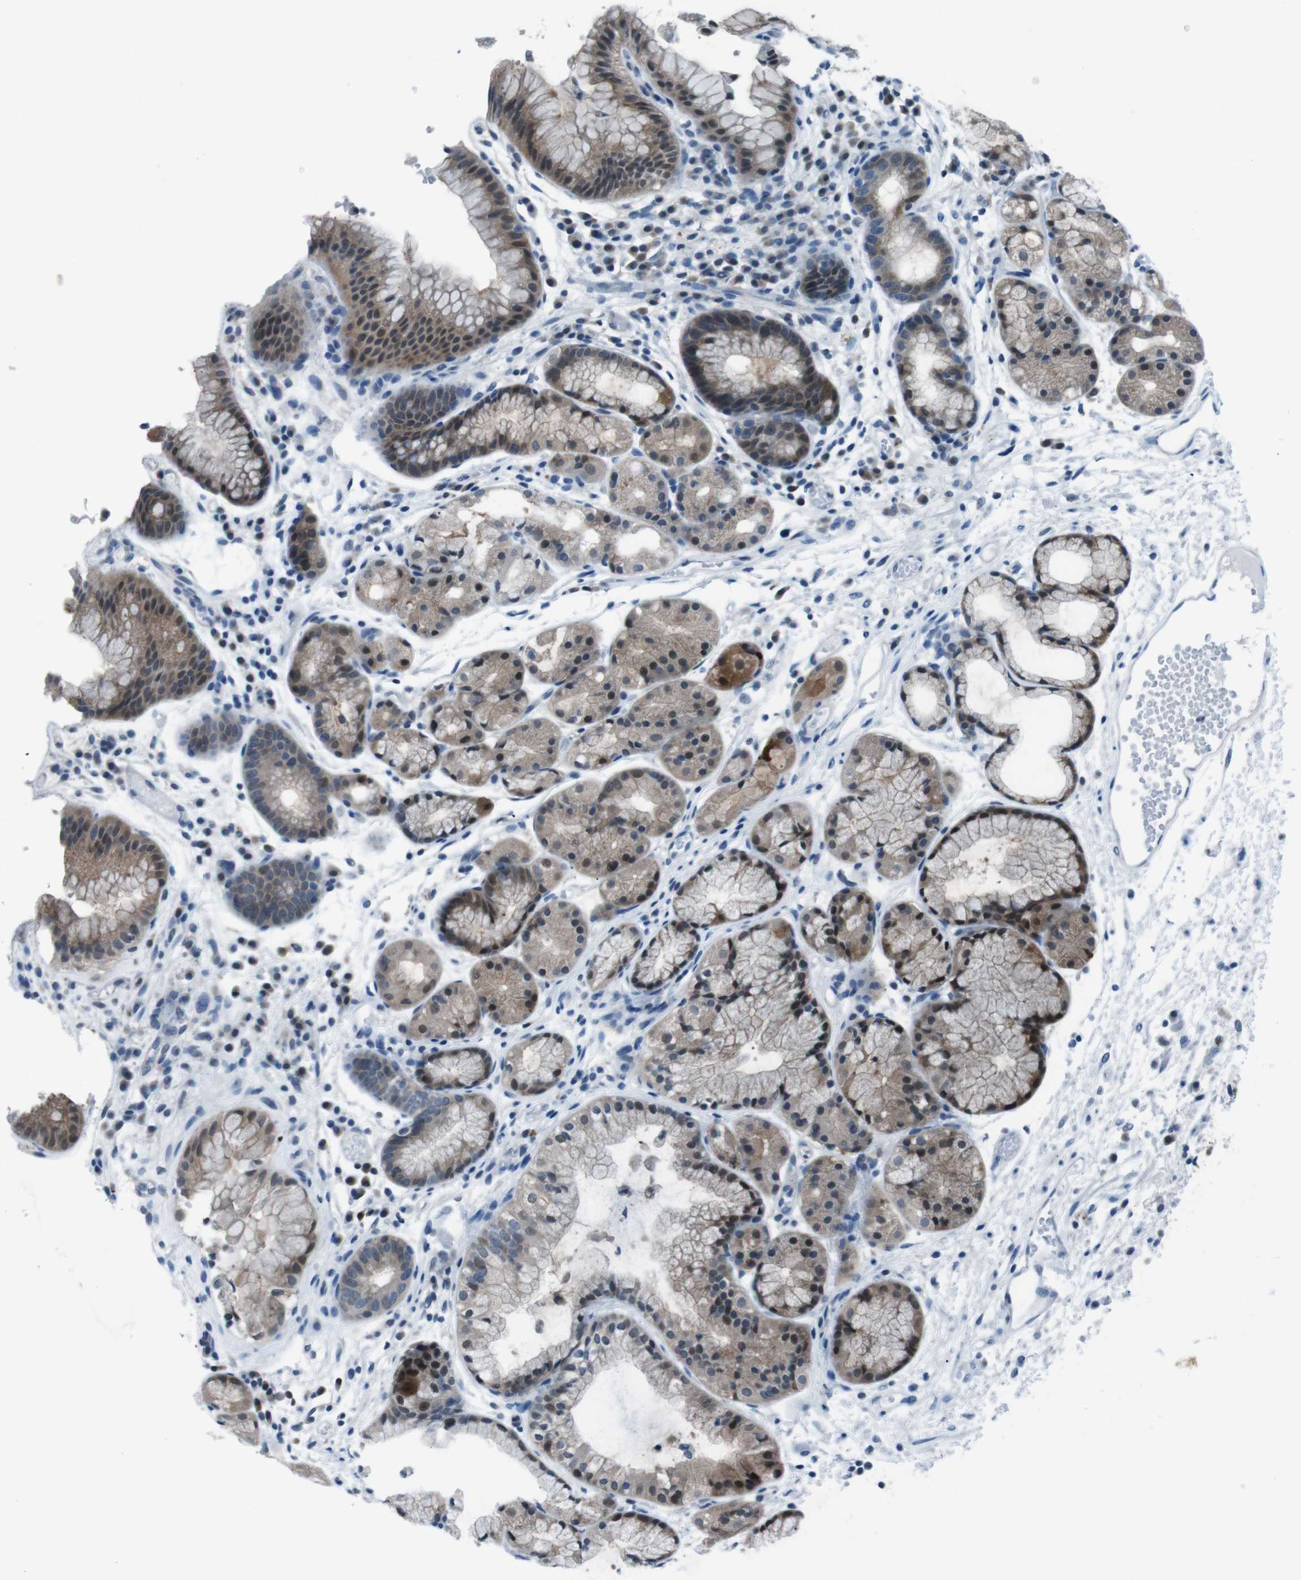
{"staining": {"intensity": "moderate", "quantity": "25%-75%", "location": "cytoplasmic/membranous"}, "tissue": "stomach", "cell_type": "Glandular cells", "image_type": "normal", "snomed": [{"axis": "morphology", "description": "Normal tissue, NOS"}, {"axis": "topography", "description": "Stomach, upper"}], "caption": "Immunohistochemical staining of benign human stomach displays moderate cytoplasmic/membranous protein positivity in approximately 25%-75% of glandular cells. (Brightfield microscopy of DAB IHC at high magnification).", "gene": "LRP5", "patient": {"sex": "male", "age": 72}}